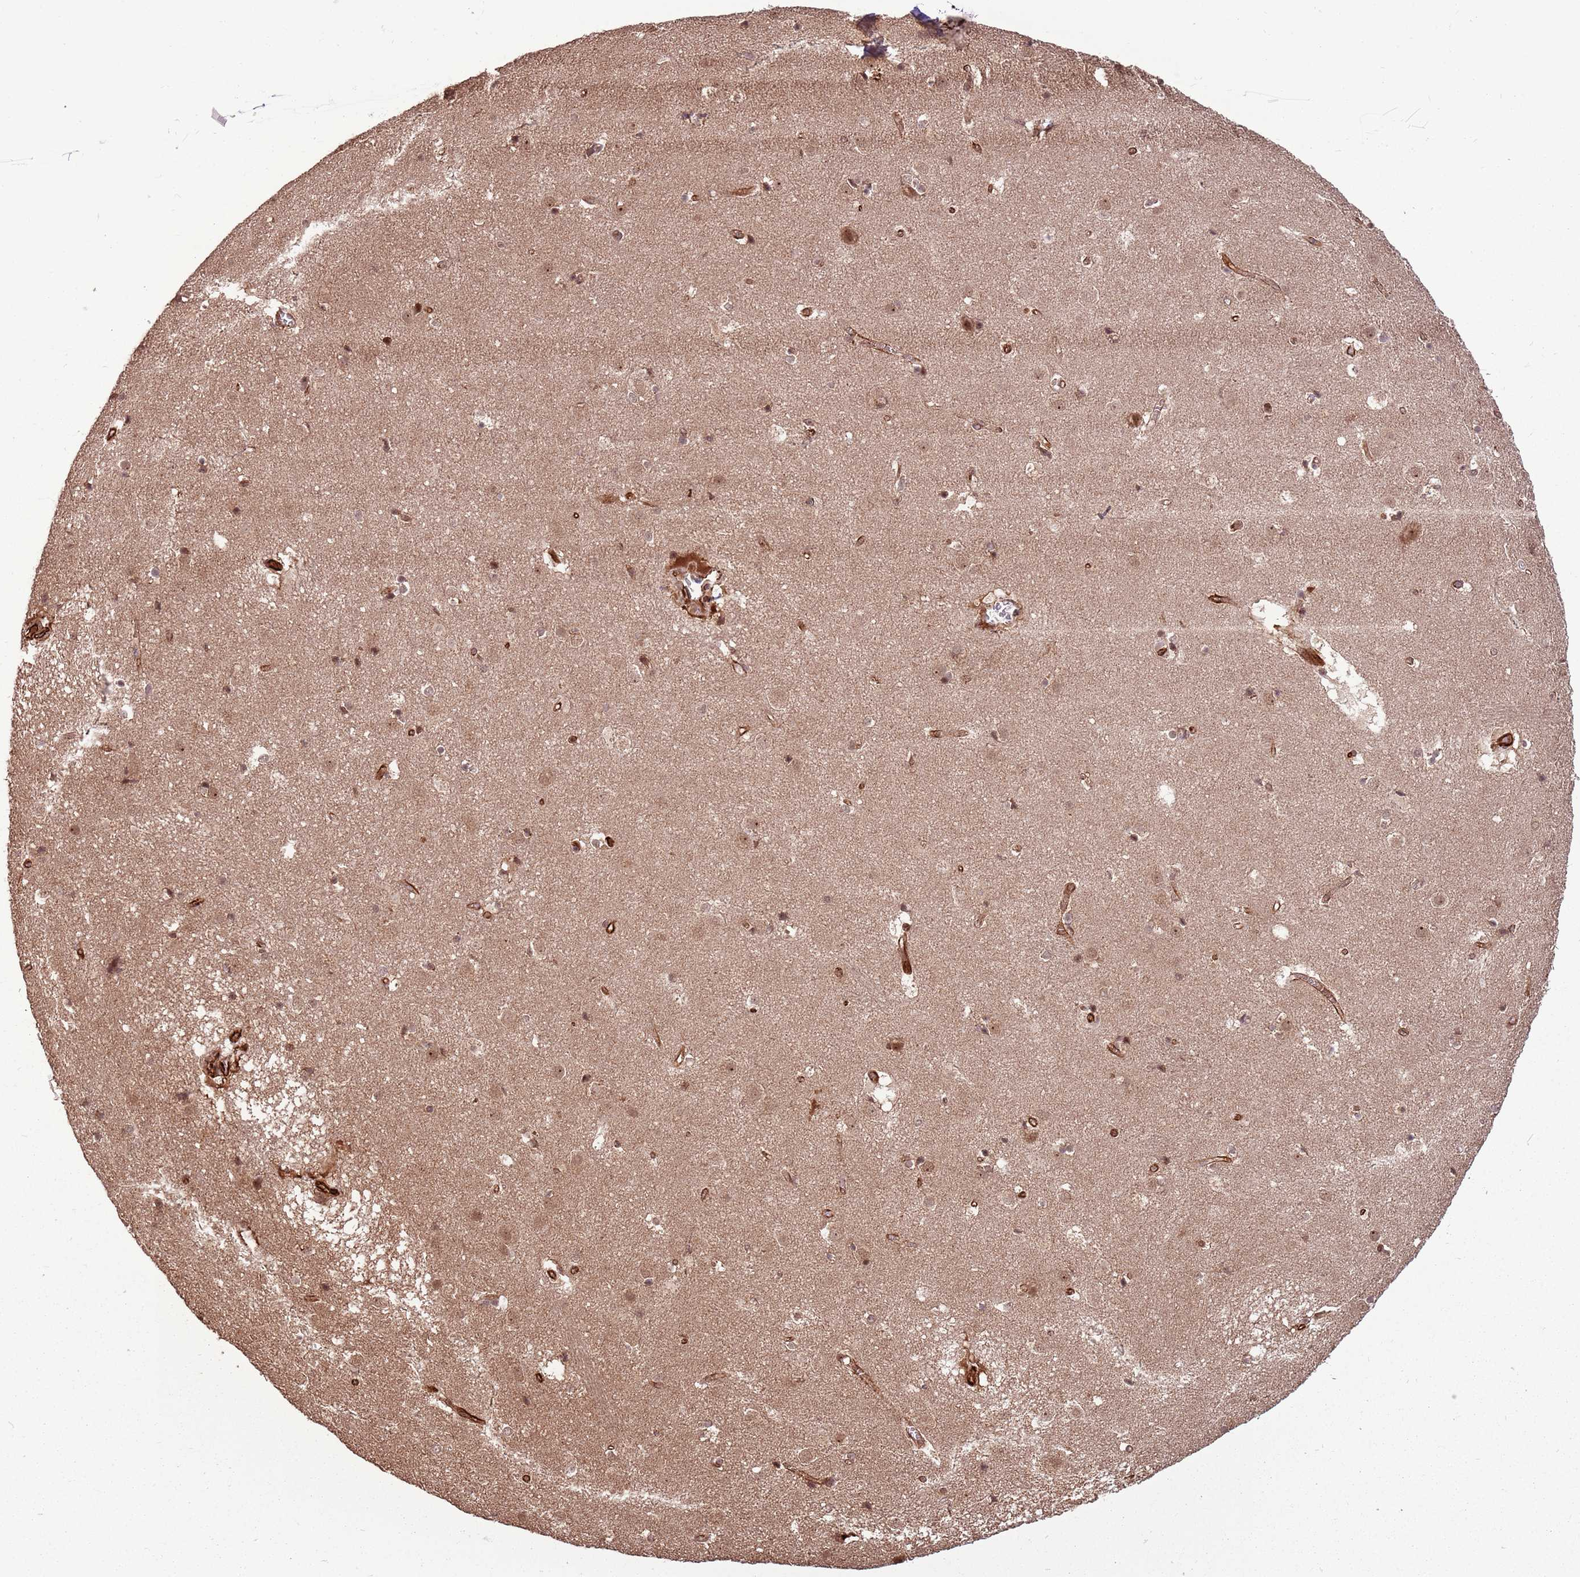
{"staining": {"intensity": "moderate", "quantity": "25%-75%", "location": "cytoplasmic/membranous,nuclear"}, "tissue": "caudate", "cell_type": "Glial cells", "image_type": "normal", "snomed": [{"axis": "morphology", "description": "Normal tissue, NOS"}, {"axis": "topography", "description": "Lateral ventricle wall"}], "caption": "Moderate cytoplasmic/membranous,nuclear staining is appreciated in approximately 25%-75% of glial cells in normal caudate.", "gene": "ADAMTS3", "patient": {"sex": "male", "age": 70}}